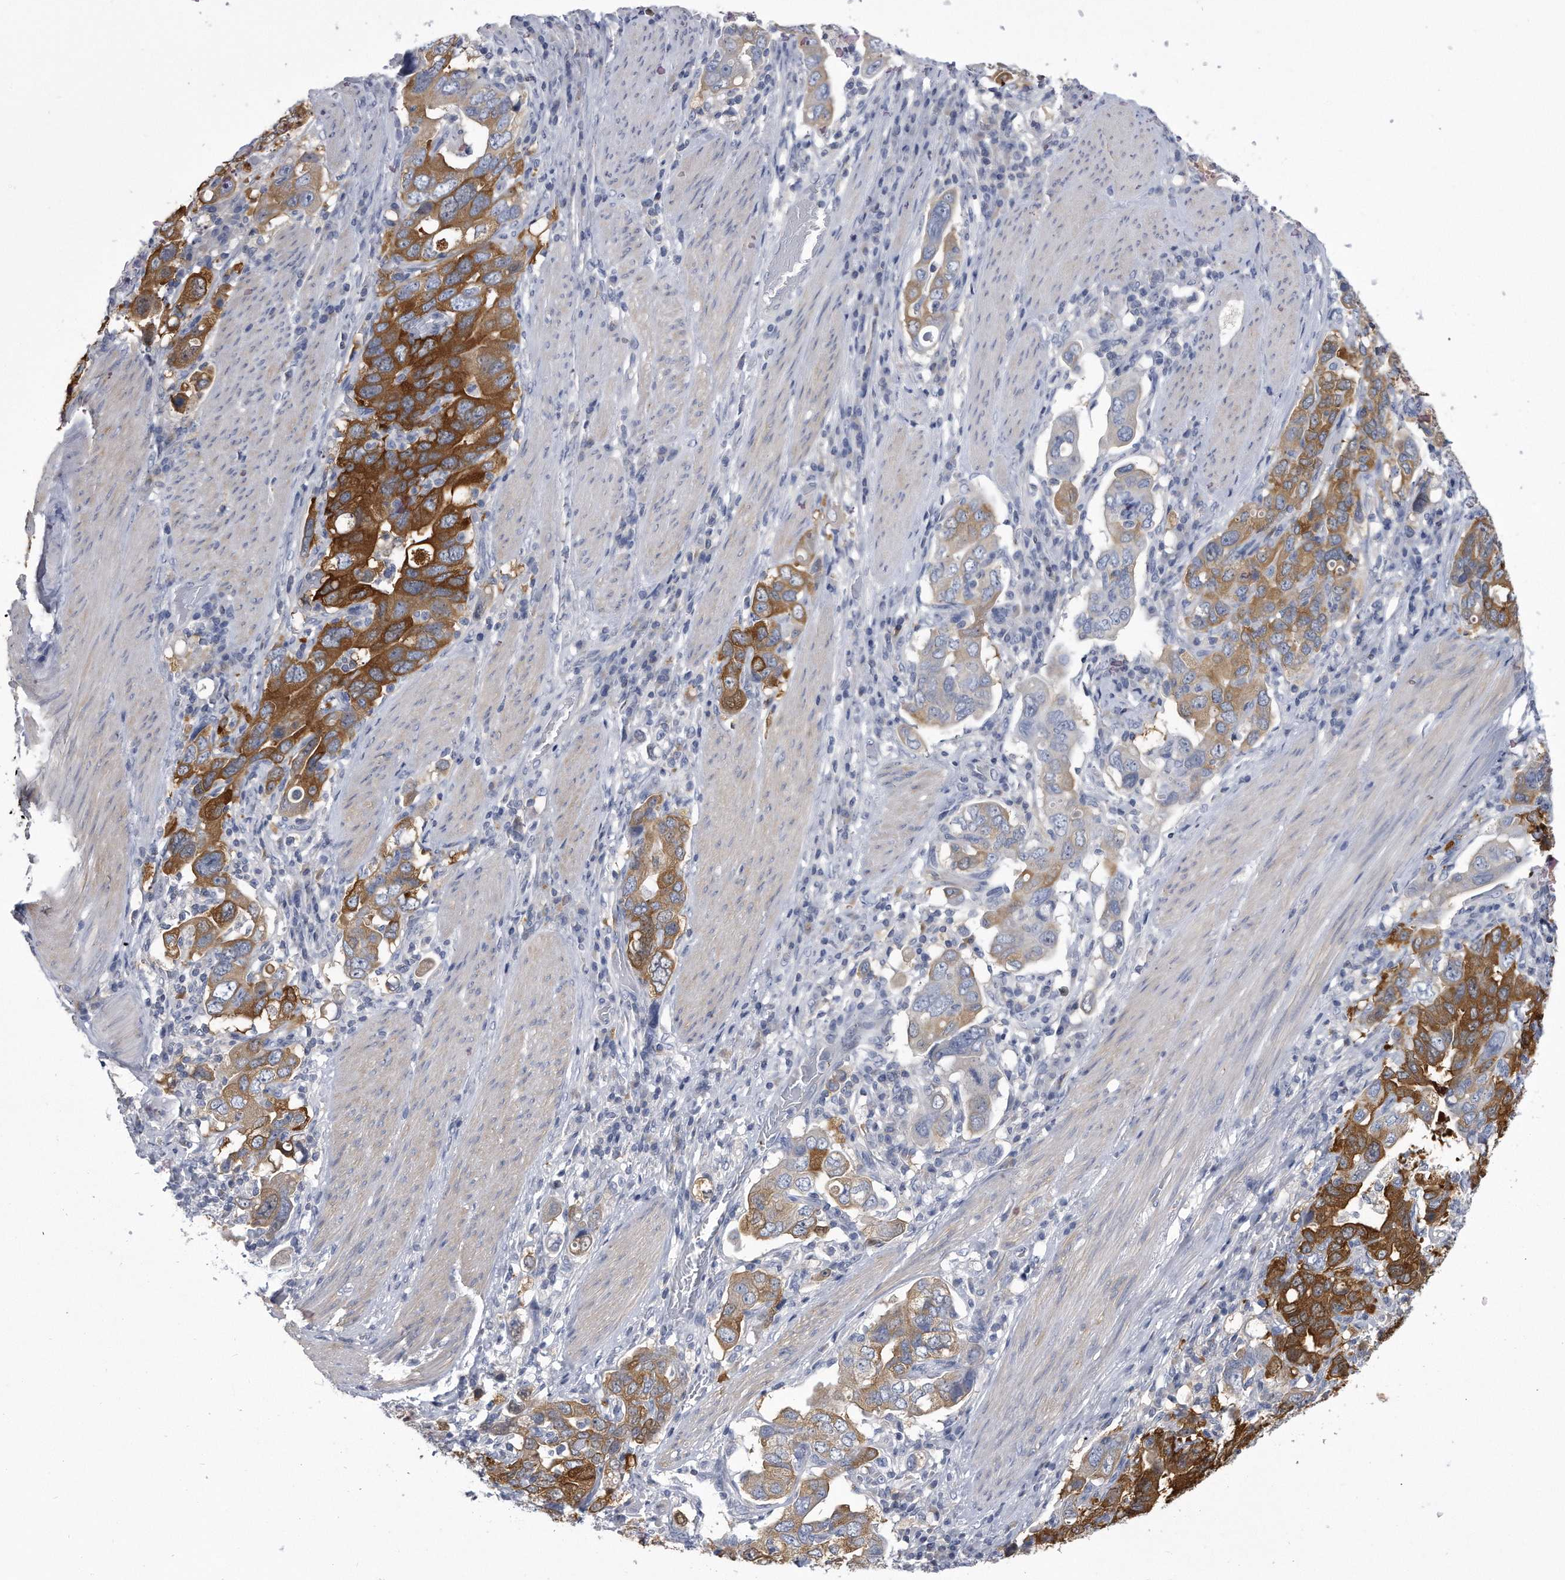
{"staining": {"intensity": "strong", "quantity": "25%-75%", "location": "cytoplasmic/membranous"}, "tissue": "stomach cancer", "cell_type": "Tumor cells", "image_type": "cancer", "snomed": [{"axis": "morphology", "description": "Adenocarcinoma, NOS"}, {"axis": "topography", "description": "Stomach, upper"}], "caption": "Strong cytoplasmic/membranous protein expression is present in approximately 25%-75% of tumor cells in stomach cancer (adenocarcinoma).", "gene": "PYGB", "patient": {"sex": "male", "age": 62}}